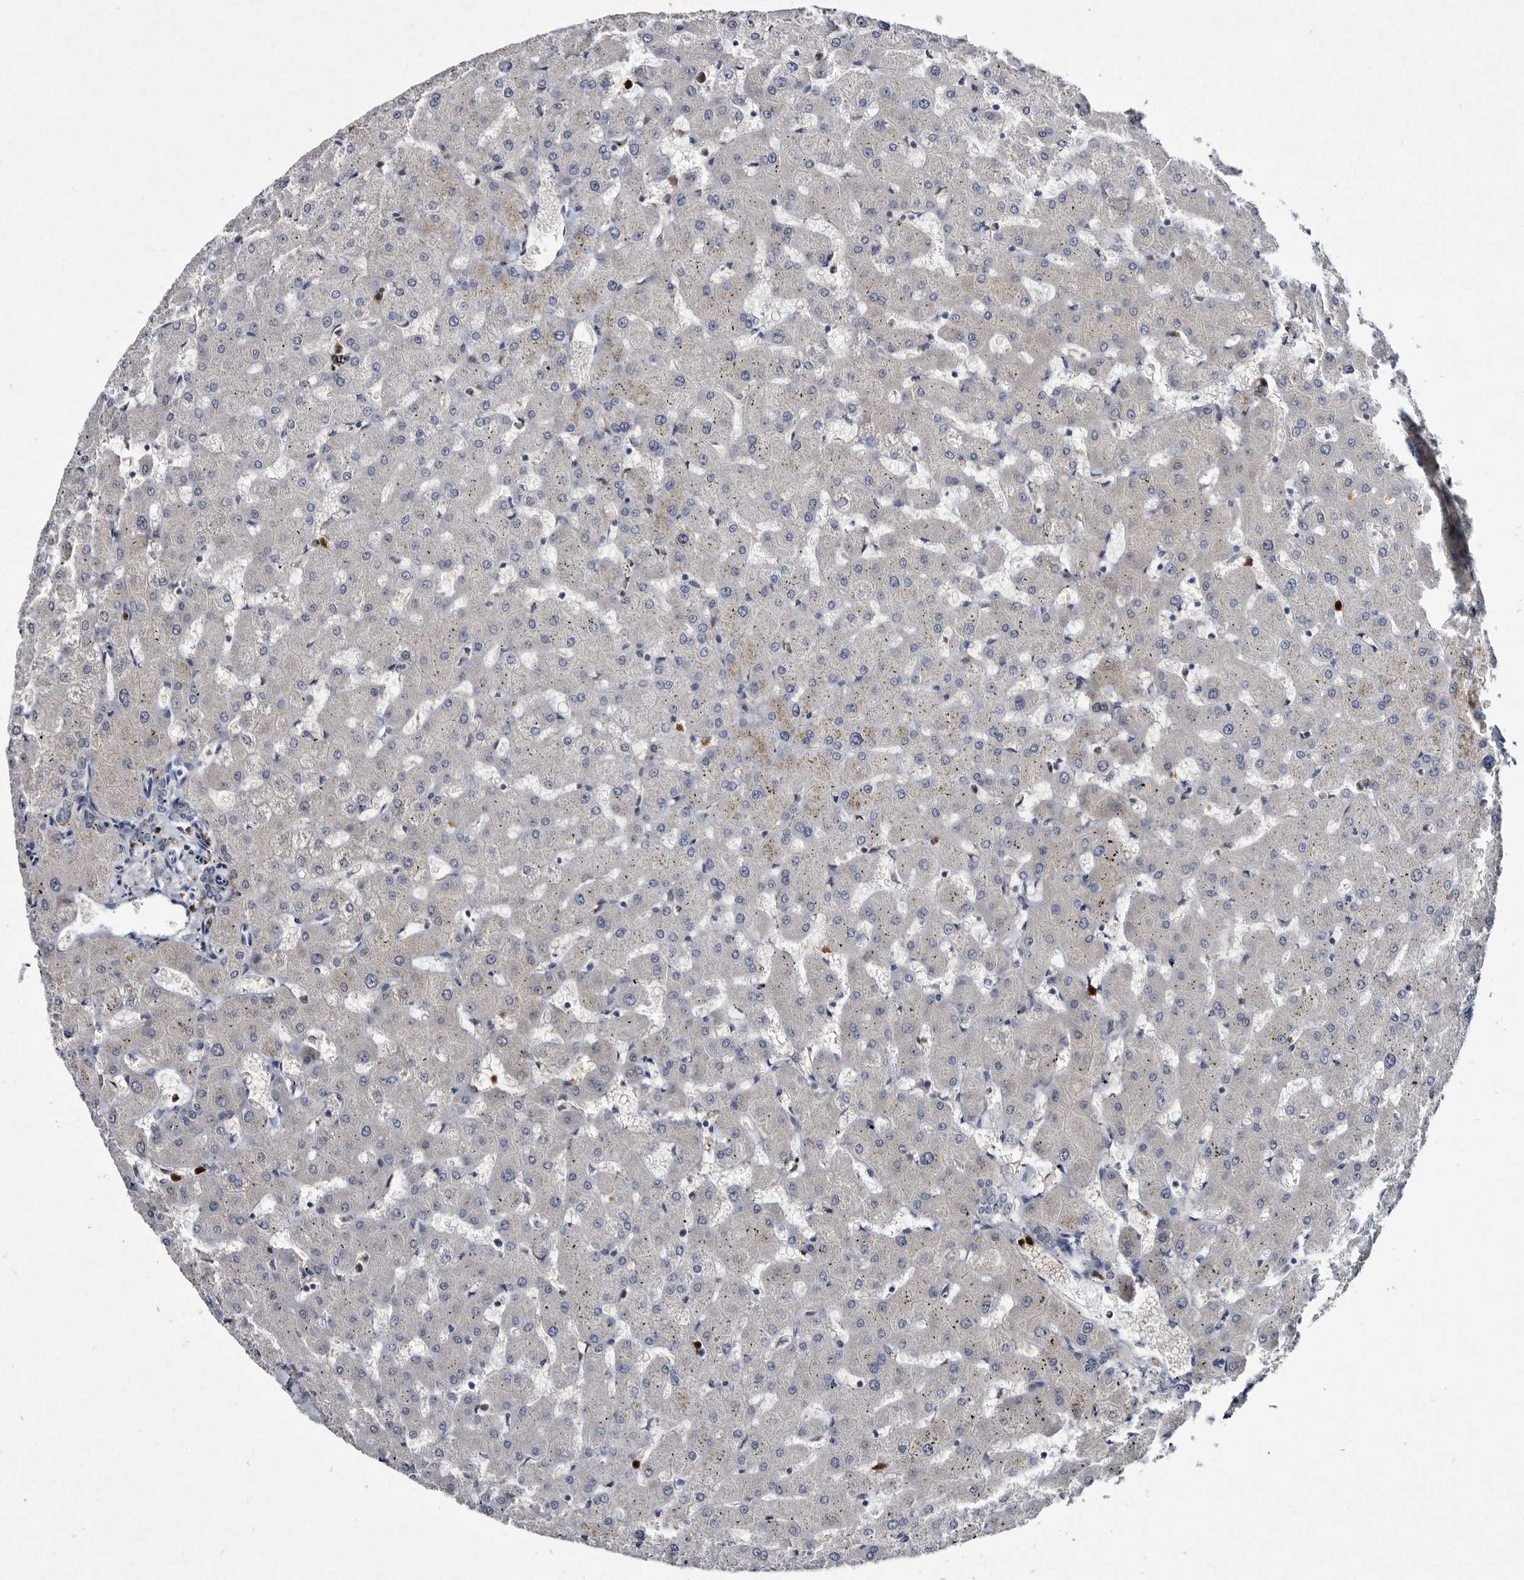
{"staining": {"intensity": "negative", "quantity": "none", "location": "none"}, "tissue": "liver", "cell_type": "Cholangiocytes", "image_type": "normal", "snomed": [{"axis": "morphology", "description": "Normal tissue, NOS"}, {"axis": "topography", "description": "Liver"}], "caption": "Immunohistochemistry (IHC) histopathology image of benign liver: liver stained with DAB displays no significant protein positivity in cholangiocytes.", "gene": "SERPINB8", "patient": {"sex": "female", "age": 63}}